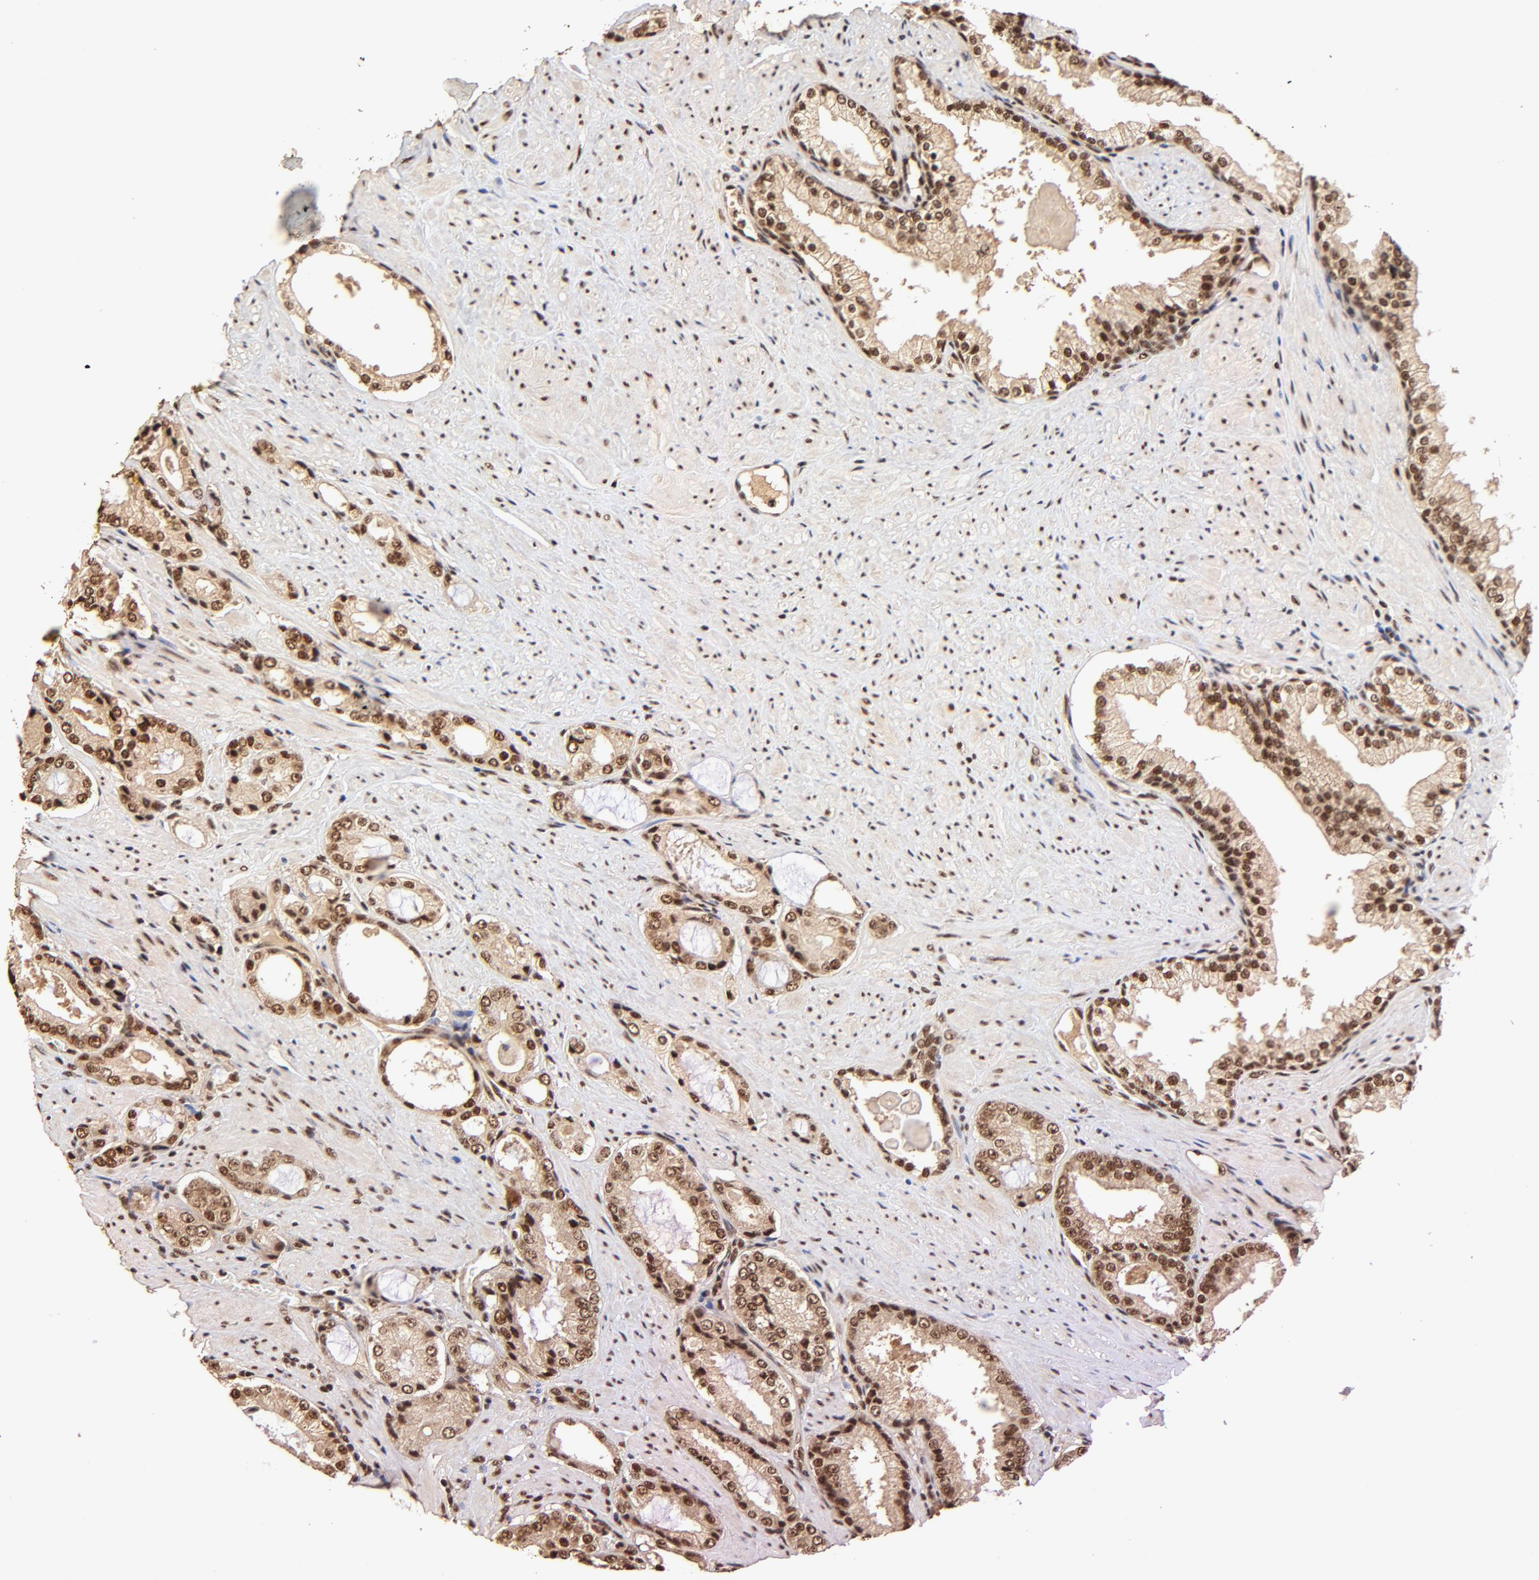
{"staining": {"intensity": "strong", "quantity": ">75%", "location": "nuclear"}, "tissue": "prostate cancer", "cell_type": "Tumor cells", "image_type": "cancer", "snomed": [{"axis": "morphology", "description": "Adenocarcinoma, Medium grade"}, {"axis": "topography", "description": "Prostate"}], "caption": "Tumor cells exhibit strong nuclear staining in about >75% of cells in adenocarcinoma (medium-grade) (prostate).", "gene": "MED12", "patient": {"sex": "male", "age": 60}}